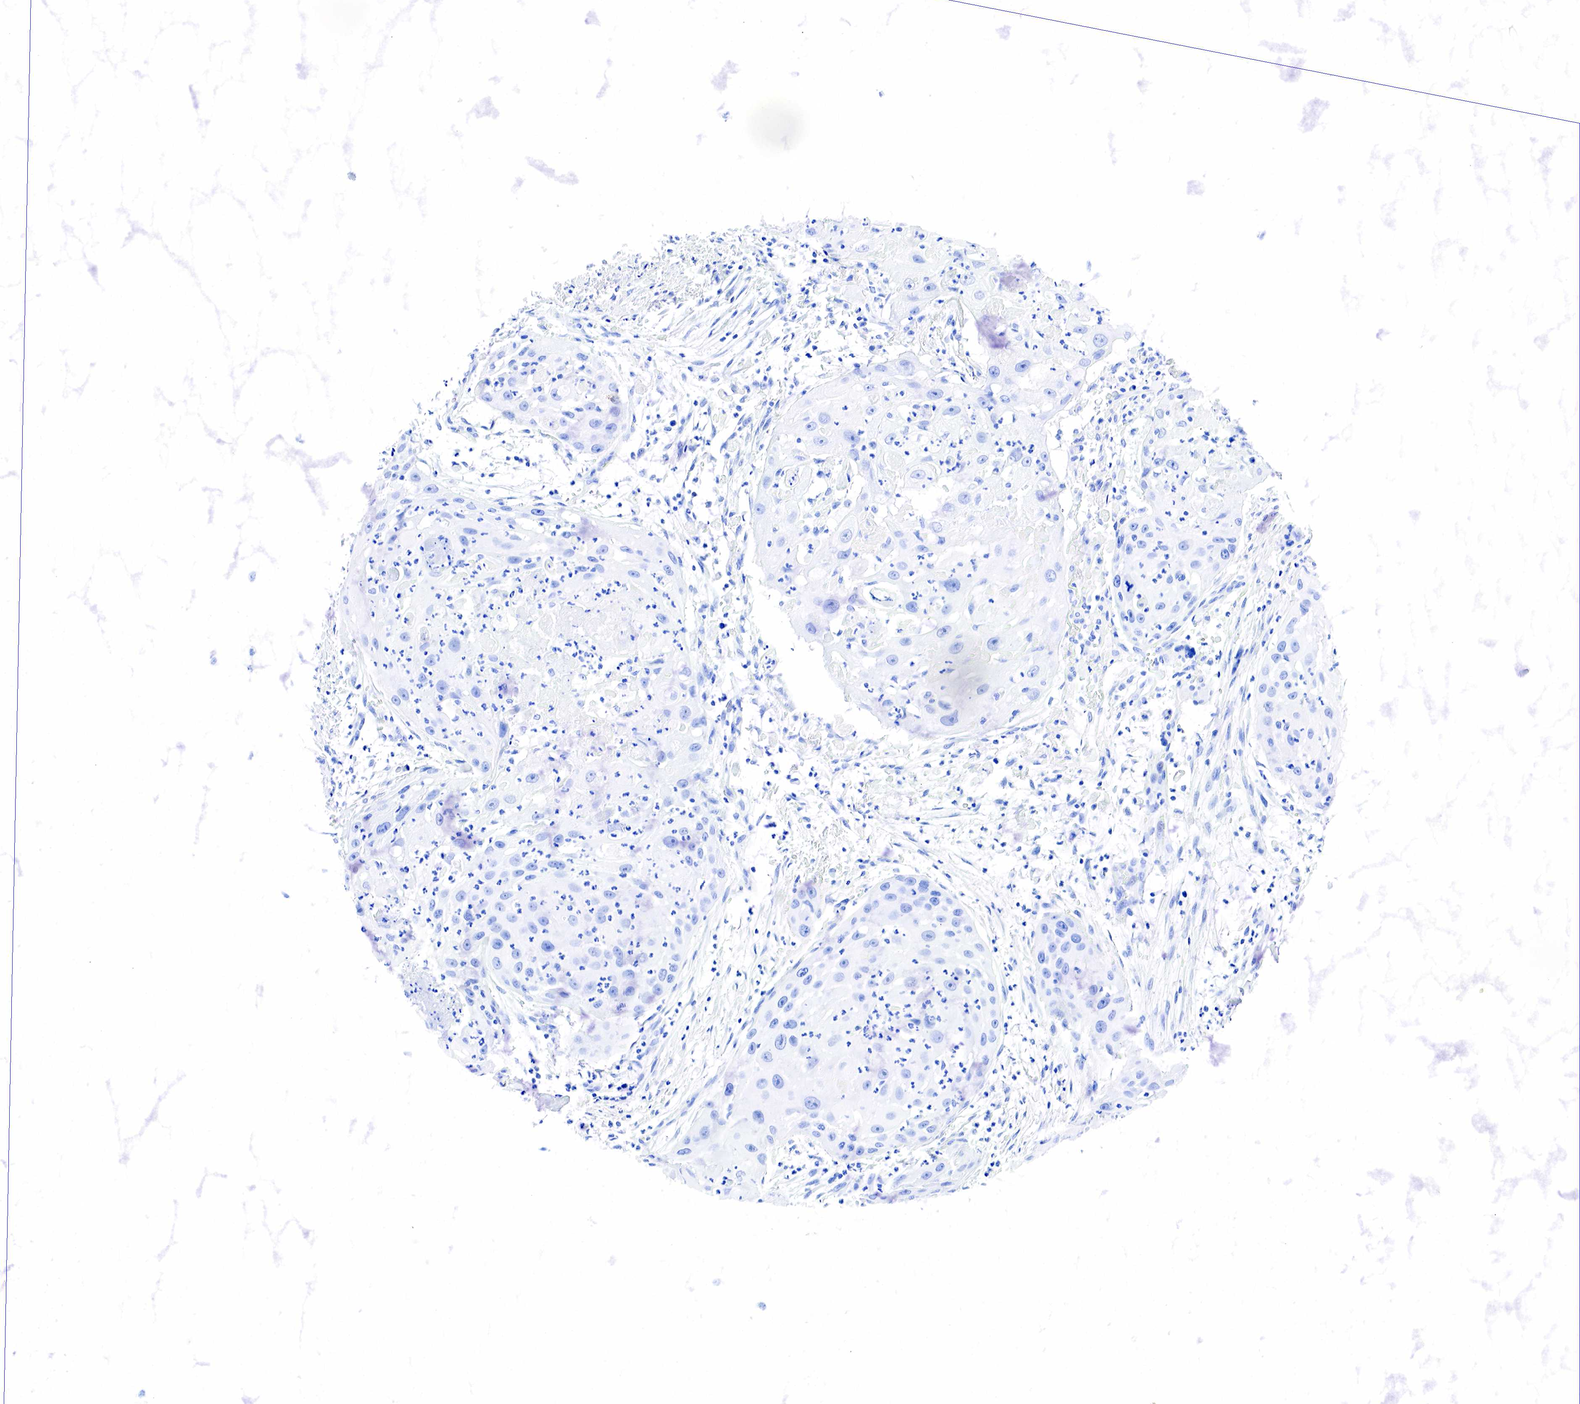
{"staining": {"intensity": "negative", "quantity": "none", "location": "none"}, "tissue": "head and neck cancer", "cell_type": "Tumor cells", "image_type": "cancer", "snomed": [{"axis": "morphology", "description": "Squamous cell carcinoma, NOS"}, {"axis": "topography", "description": "Head-Neck"}], "caption": "There is no significant expression in tumor cells of head and neck squamous cell carcinoma.", "gene": "ESR1", "patient": {"sex": "male", "age": 64}}